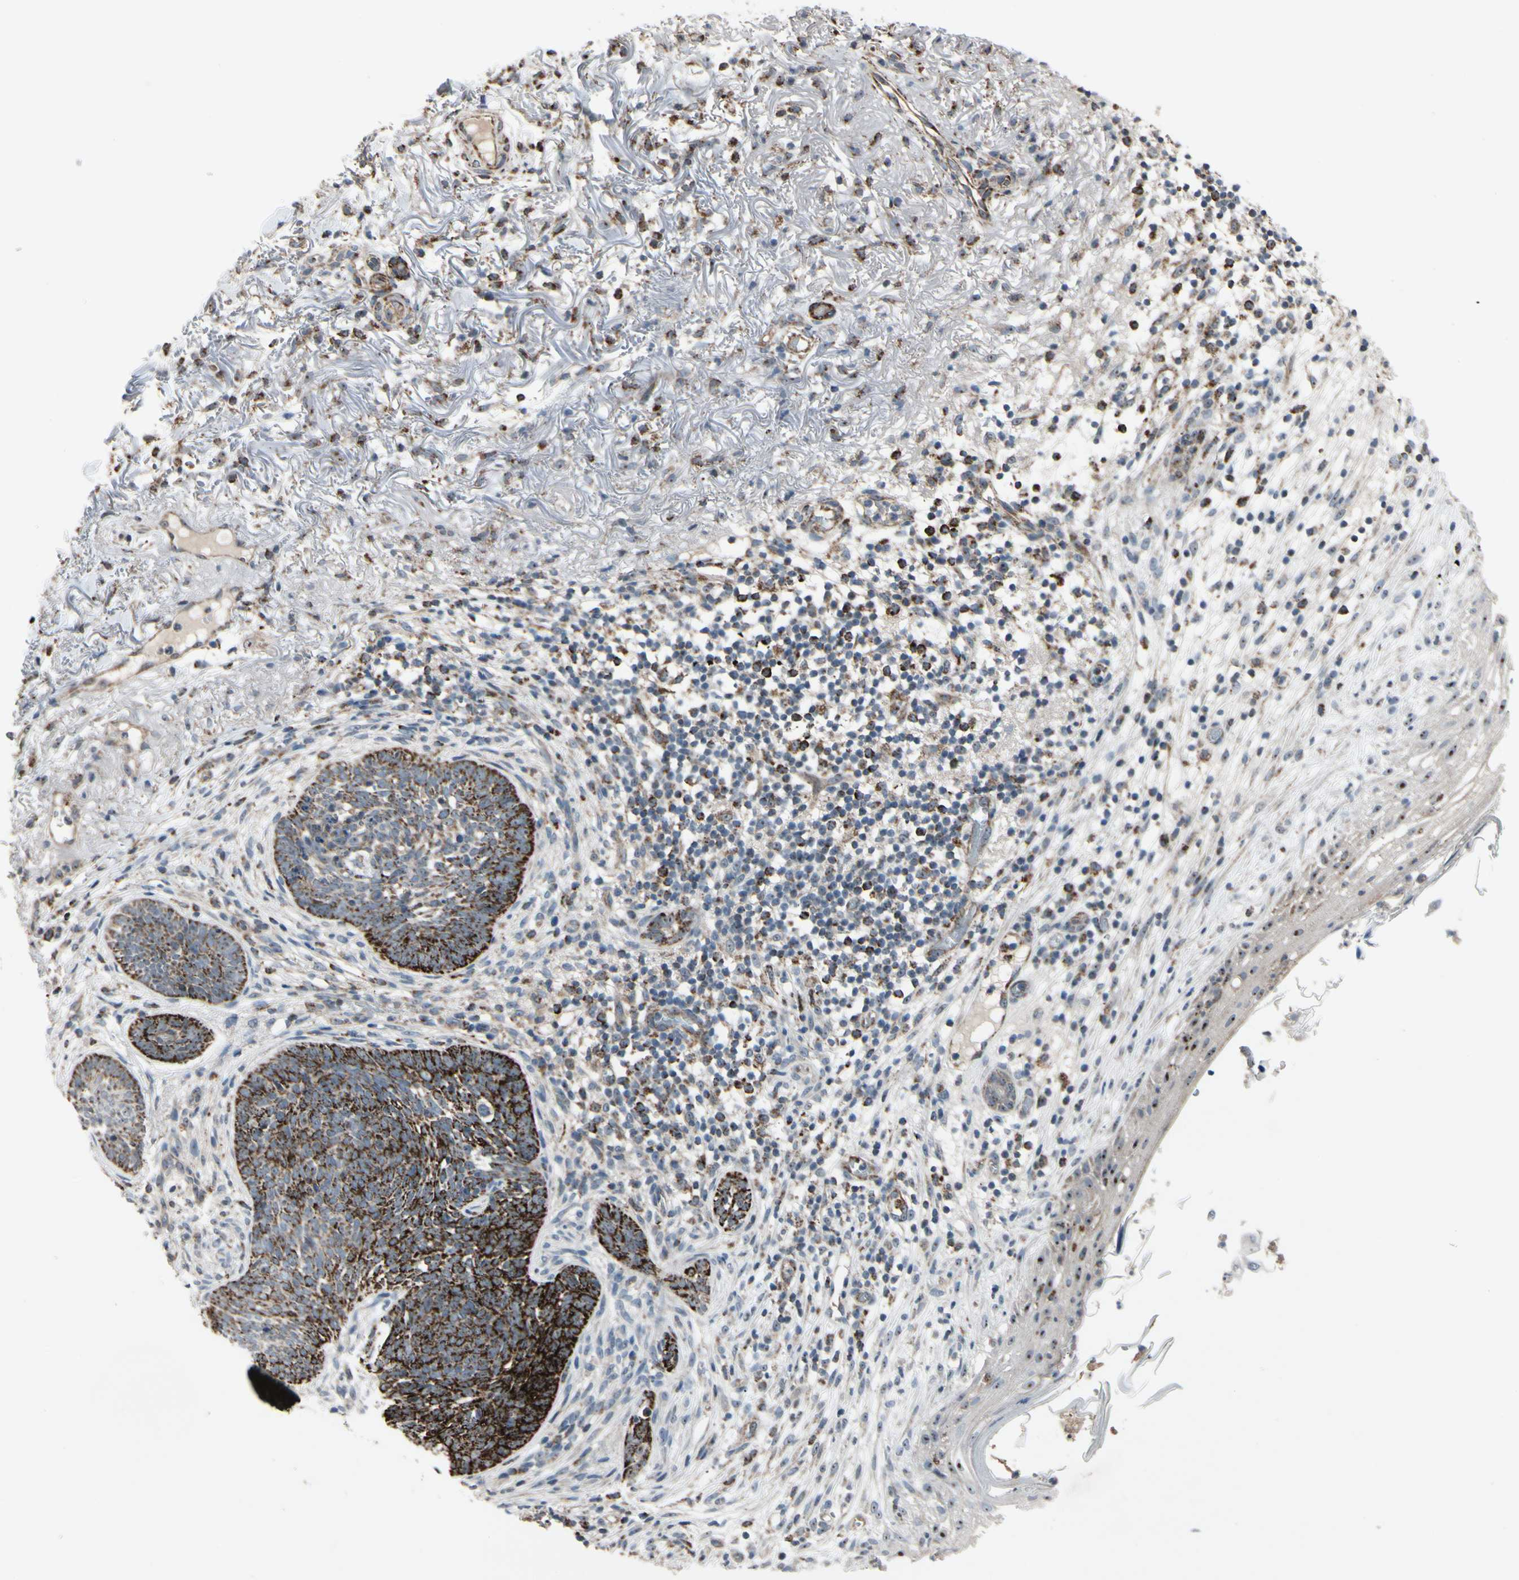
{"staining": {"intensity": "moderate", "quantity": ">75%", "location": "cytoplasmic/membranous"}, "tissue": "skin cancer", "cell_type": "Tumor cells", "image_type": "cancer", "snomed": [{"axis": "morphology", "description": "Basal cell carcinoma"}, {"axis": "topography", "description": "Skin"}], "caption": "Tumor cells reveal medium levels of moderate cytoplasmic/membranous staining in approximately >75% of cells in human skin basal cell carcinoma. (Brightfield microscopy of DAB IHC at high magnification).", "gene": "CPT1A", "patient": {"sex": "female", "age": 70}}